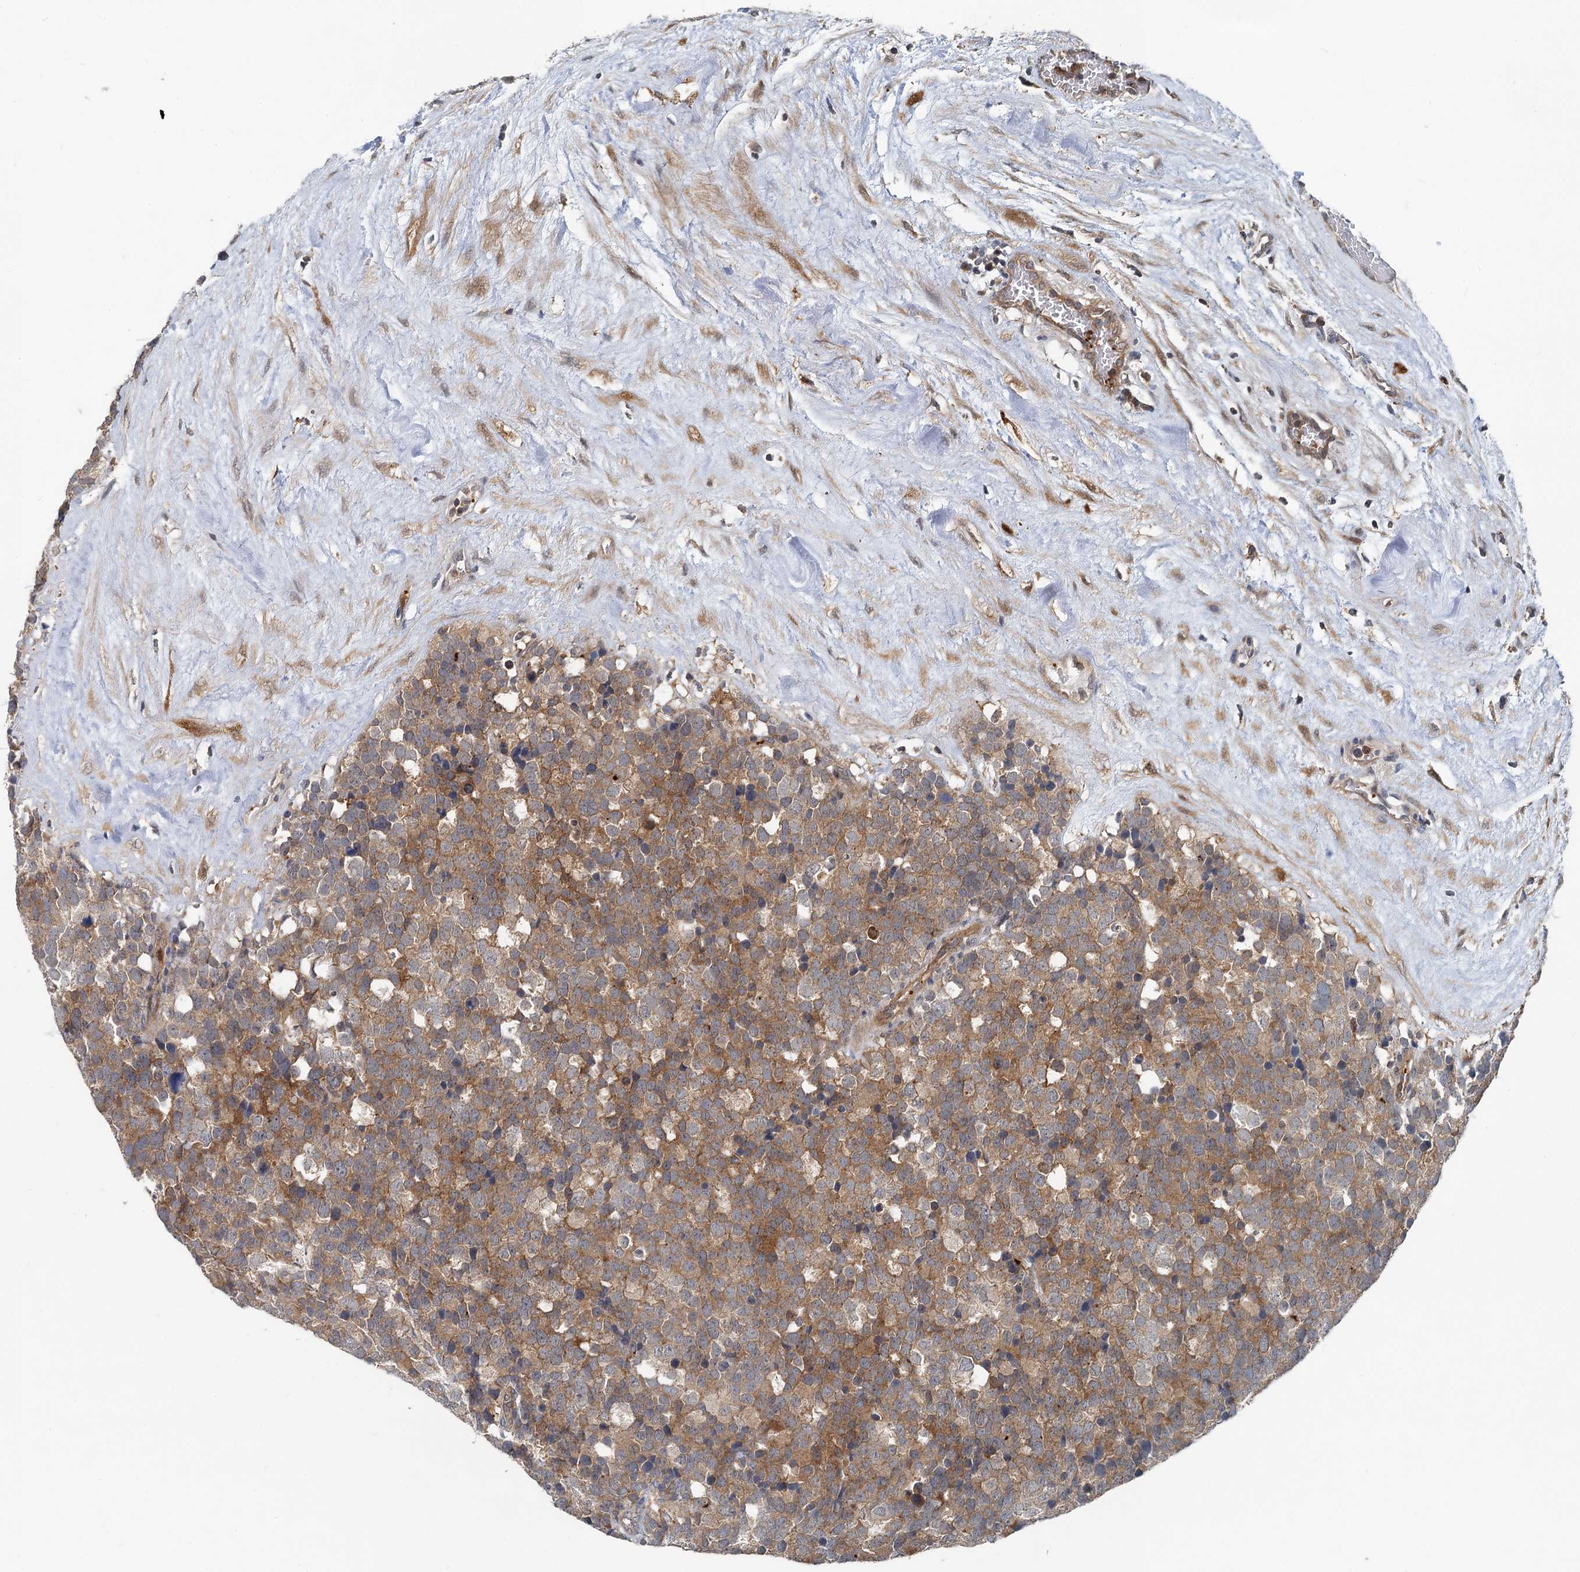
{"staining": {"intensity": "moderate", "quantity": ">75%", "location": "cytoplasmic/membranous"}, "tissue": "testis cancer", "cell_type": "Tumor cells", "image_type": "cancer", "snomed": [{"axis": "morphology", "description": "Seminoma, NOS"}, {"axis": "topography", "description": "Testis"}], "caption": "Protein staining shows moderate cytoplasmic/membranous positivity in about >75% of tumor cells in testis cancer.", "gene": "GCLM", "patient": {"sex": "male", "age": 71}}